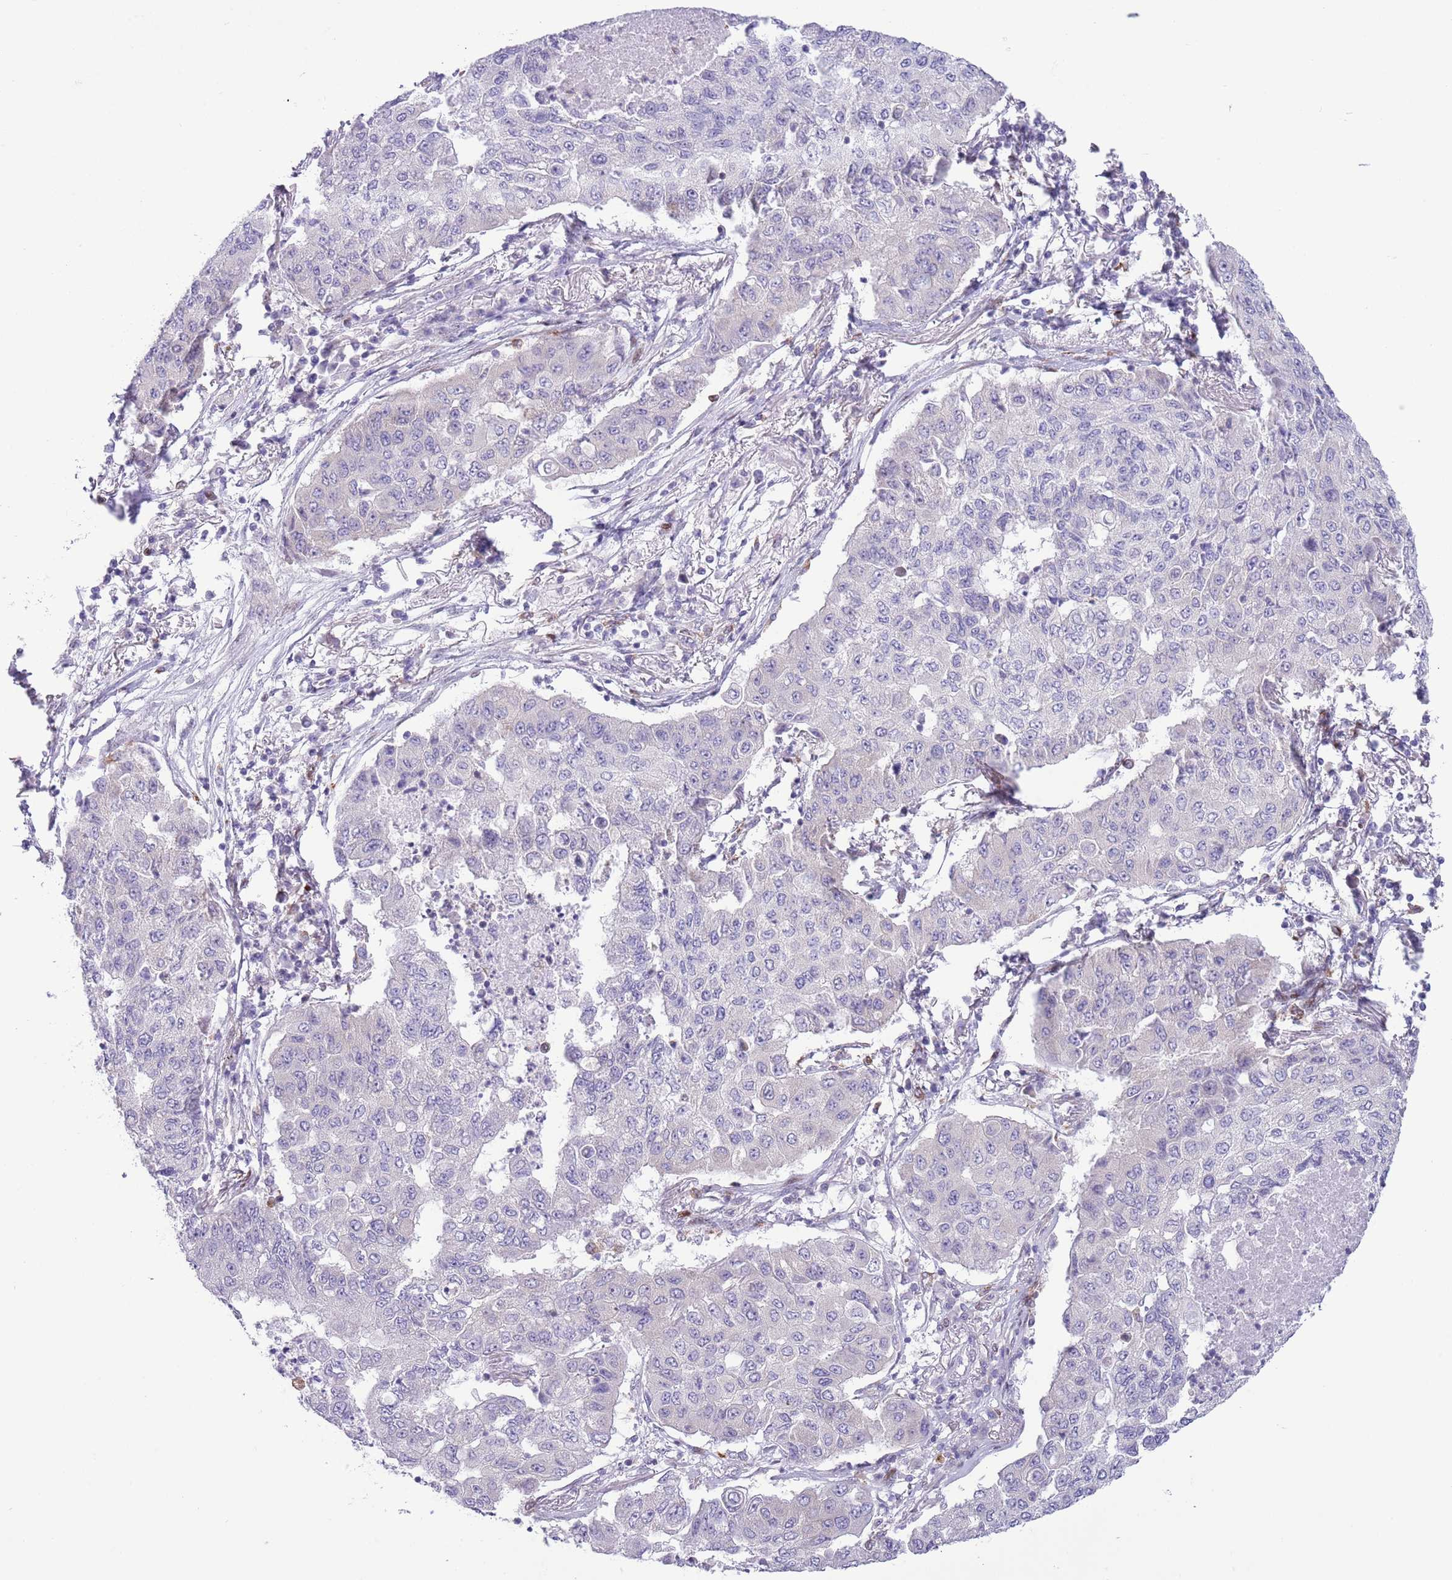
{"staining": {"intensity": "negative", "quantity": "none", "location": "none"}, "tissue": "lung cancer", "cell_type": "Tumor cells", "image_type": "cancer", "snomed": [{"axis": "morphology", "description": "Squamous cell carcinoma, NOS"}, {"axis": "topography", "description": "Lung"}], "caption": "Immunohistochemistry (IHC) of lung squamous cell carcinoma displays no staining in tumor cells.", "gene": "ANO8", "patient": {"sex": "male", "age": 74}}